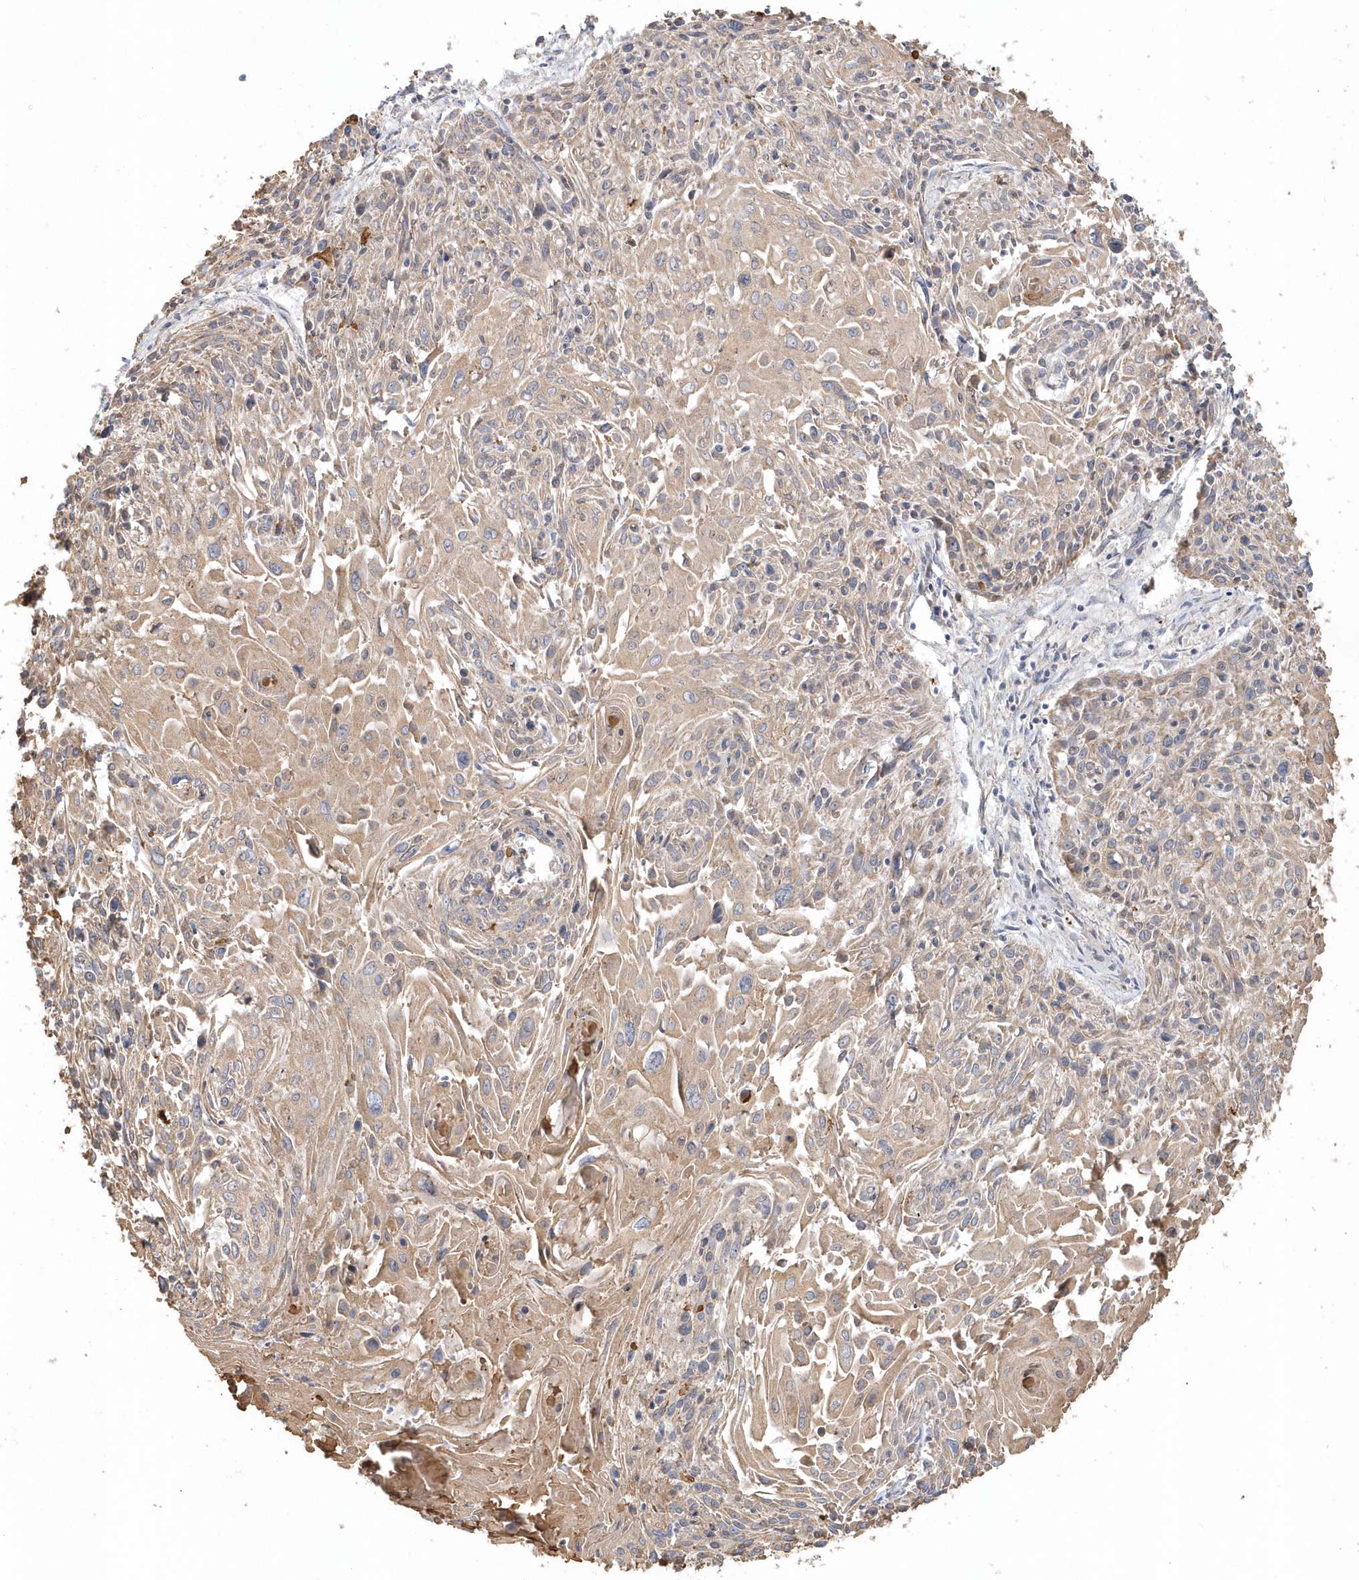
{"staining": {"intensity": "weak", "quantity": "25%-75%", "location": "cytoplasmic/membranous"}, "tissue": "cervical cancer", "cell_type": "Tumor cells", "image_type": "cancer", "snomed": [{"axis": "morphology", "description": "Squamous cell carcinoma, NOS"}, {"axis": "topography", "description": "Cervix"}], "caption": "Immunohistochemistry (IHC) micrograph of human cervical cancer stained for a protein (brown), which demonstrates low levels of weak cytoplasmic/membranous positivity in about 25%-75% of tumor cells.", "gene": "MMRN1", "patient": {"sex": "female", "age": 51}}